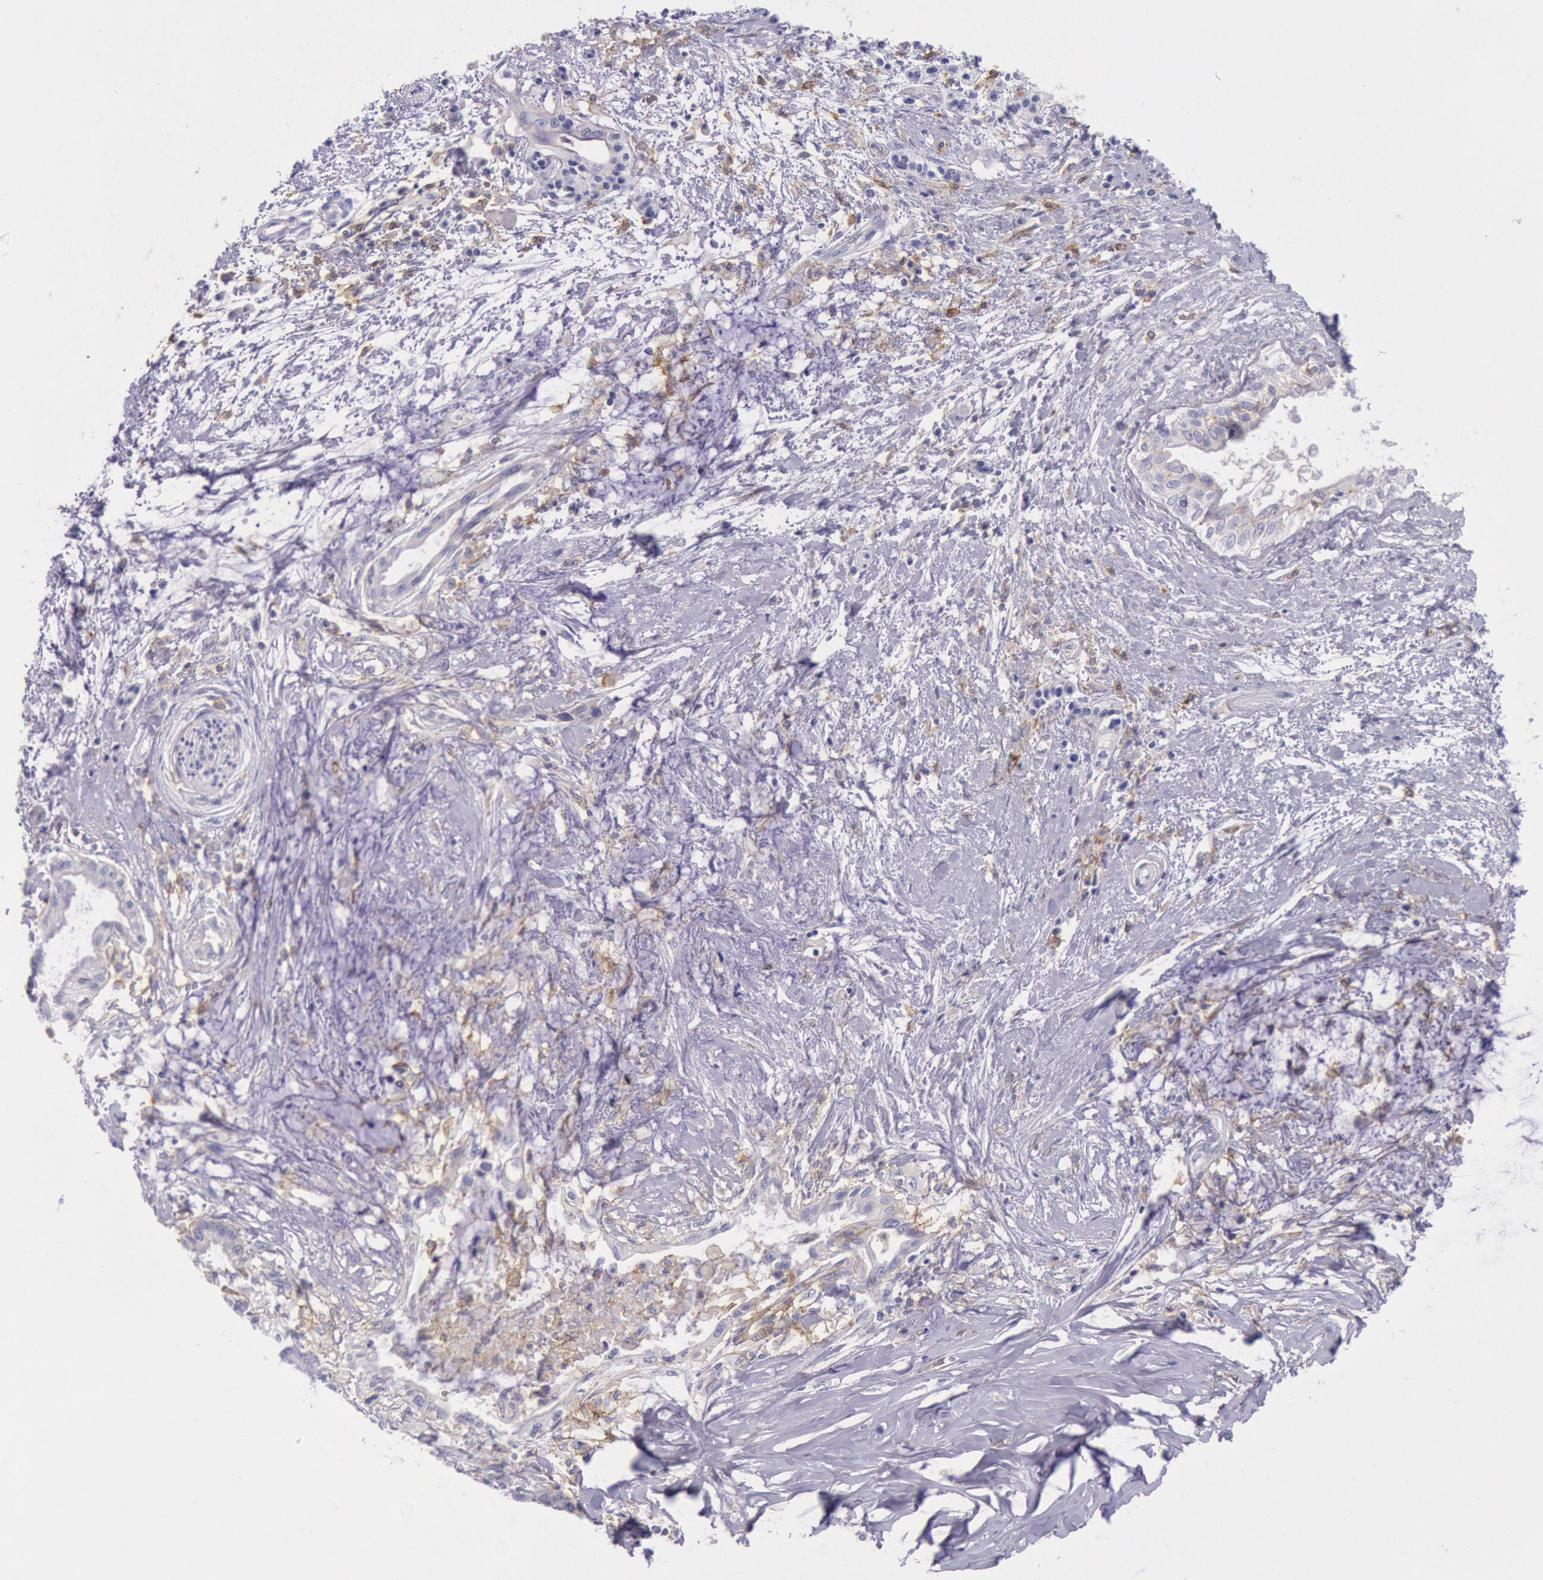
{"staining": {"intensity": "weak", "quantity": "<25%", "location": "cytoplasmic/membranous"}, "tissue": "pancreatic cancer", "cell_type": "Tumor cells", "image_type": "cancer", "snomed": [{"axis": "morphology", "description": "Adenocarcinoma, NOS"}, {"axis": "topography", "description": "Pancreas"}], "caption": "The immunohistochemistry (IHC) micrograph has no significant staining in tumor cells of pancreatic cancer tissue.", "gene": "LYN", "patient": {"sex": "female", "age": 64}}